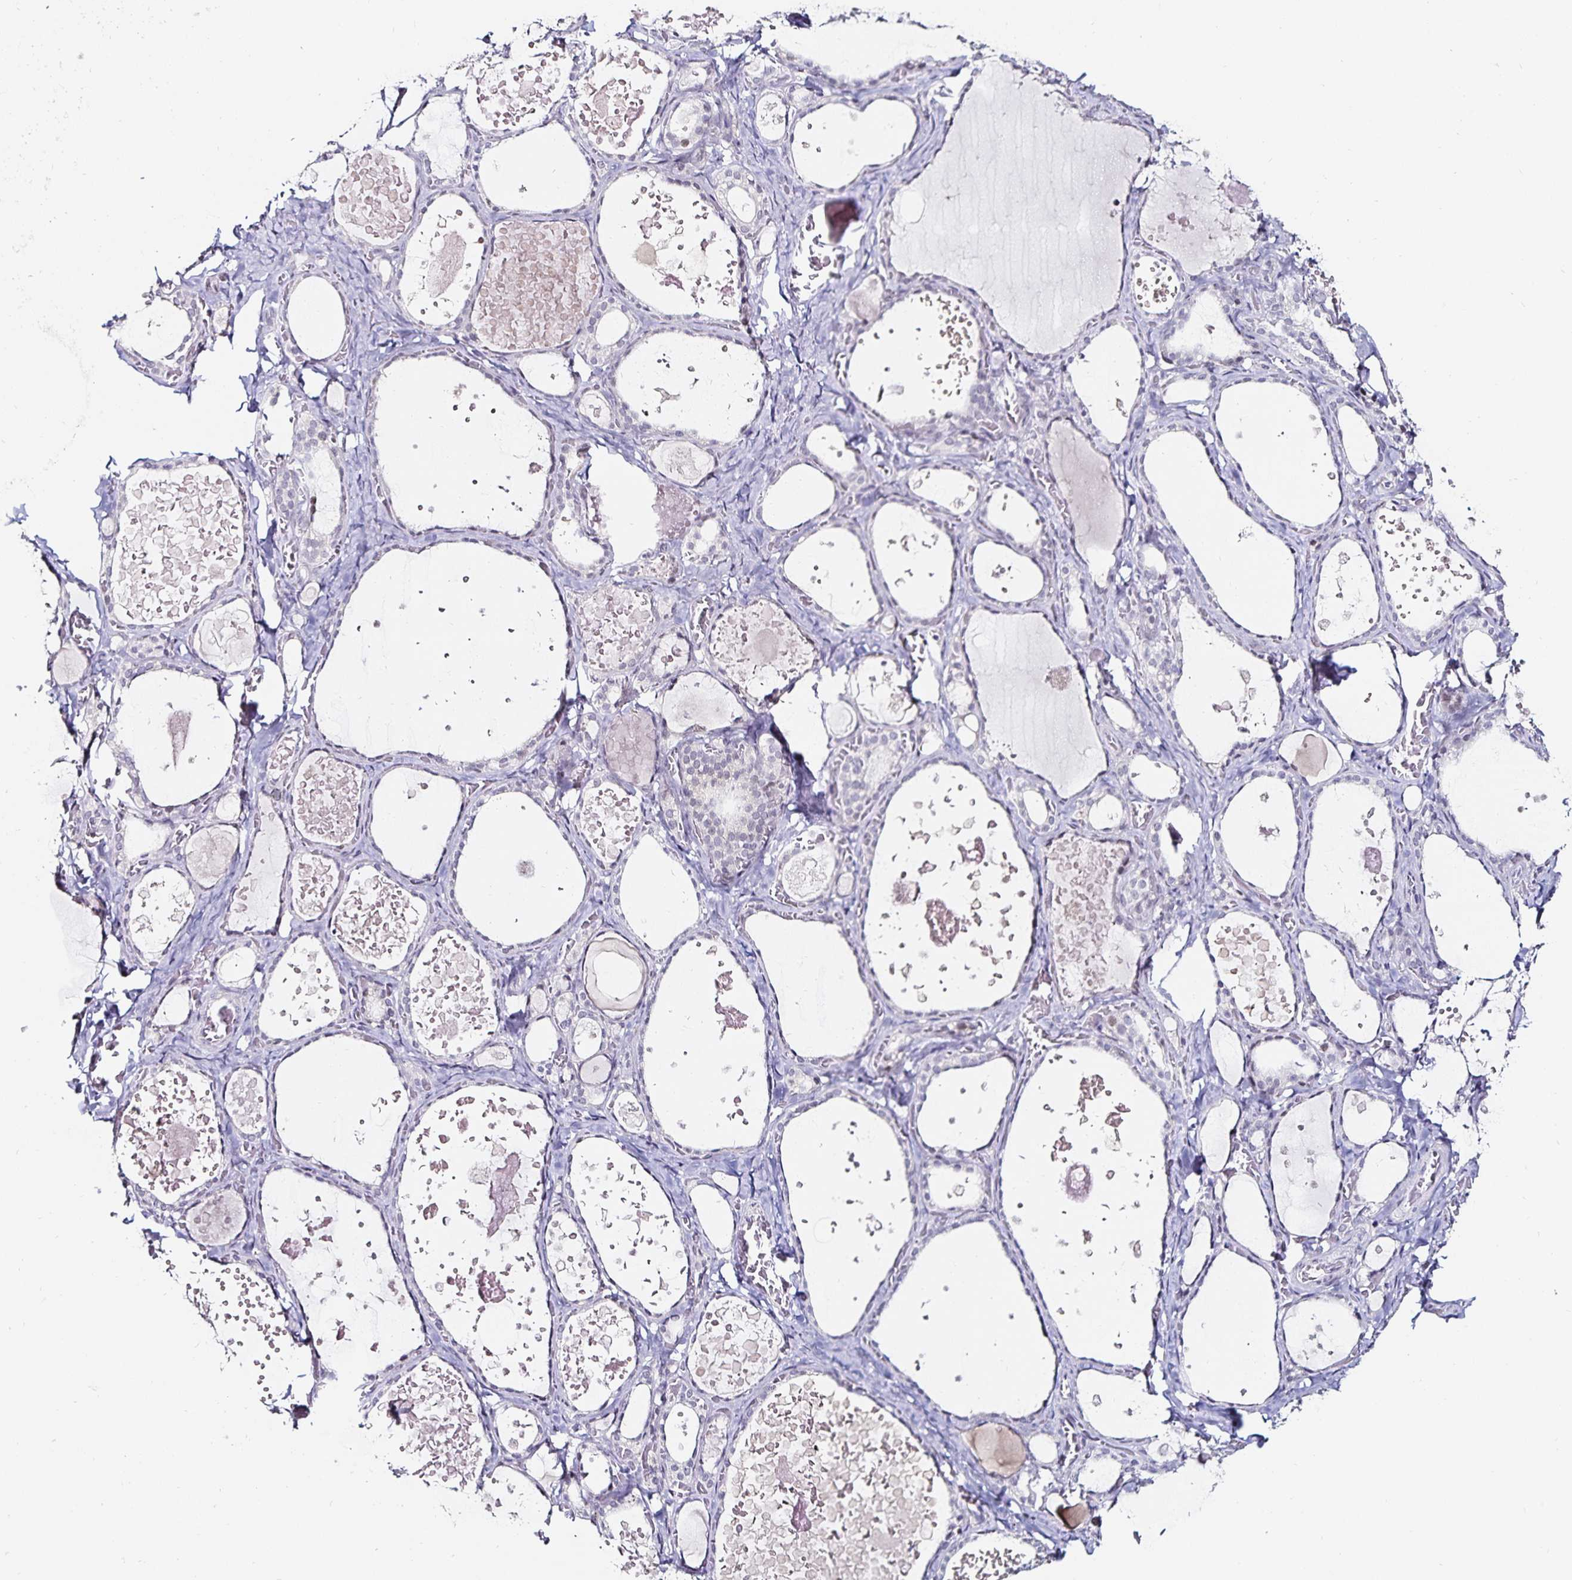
{"staining": {"intensity": "weak", "quantity": "<25%", "location": "nuclear"}, "tissue": "thyroid gland", "cell_type": "Glandular cells", "image_type": "normal", "snomed": [{"axis": "morphology", "description": "Normal tissue, NOS"}, {"axis": "topography", "description": "Thyroid gland"}], "caption": "DAB immunohistochemical staining of normal human thyroid gland reveals no significant positivity in glandular cells.", "gene": "ANLN", "patient": {"sex": "female", "age": 56}}